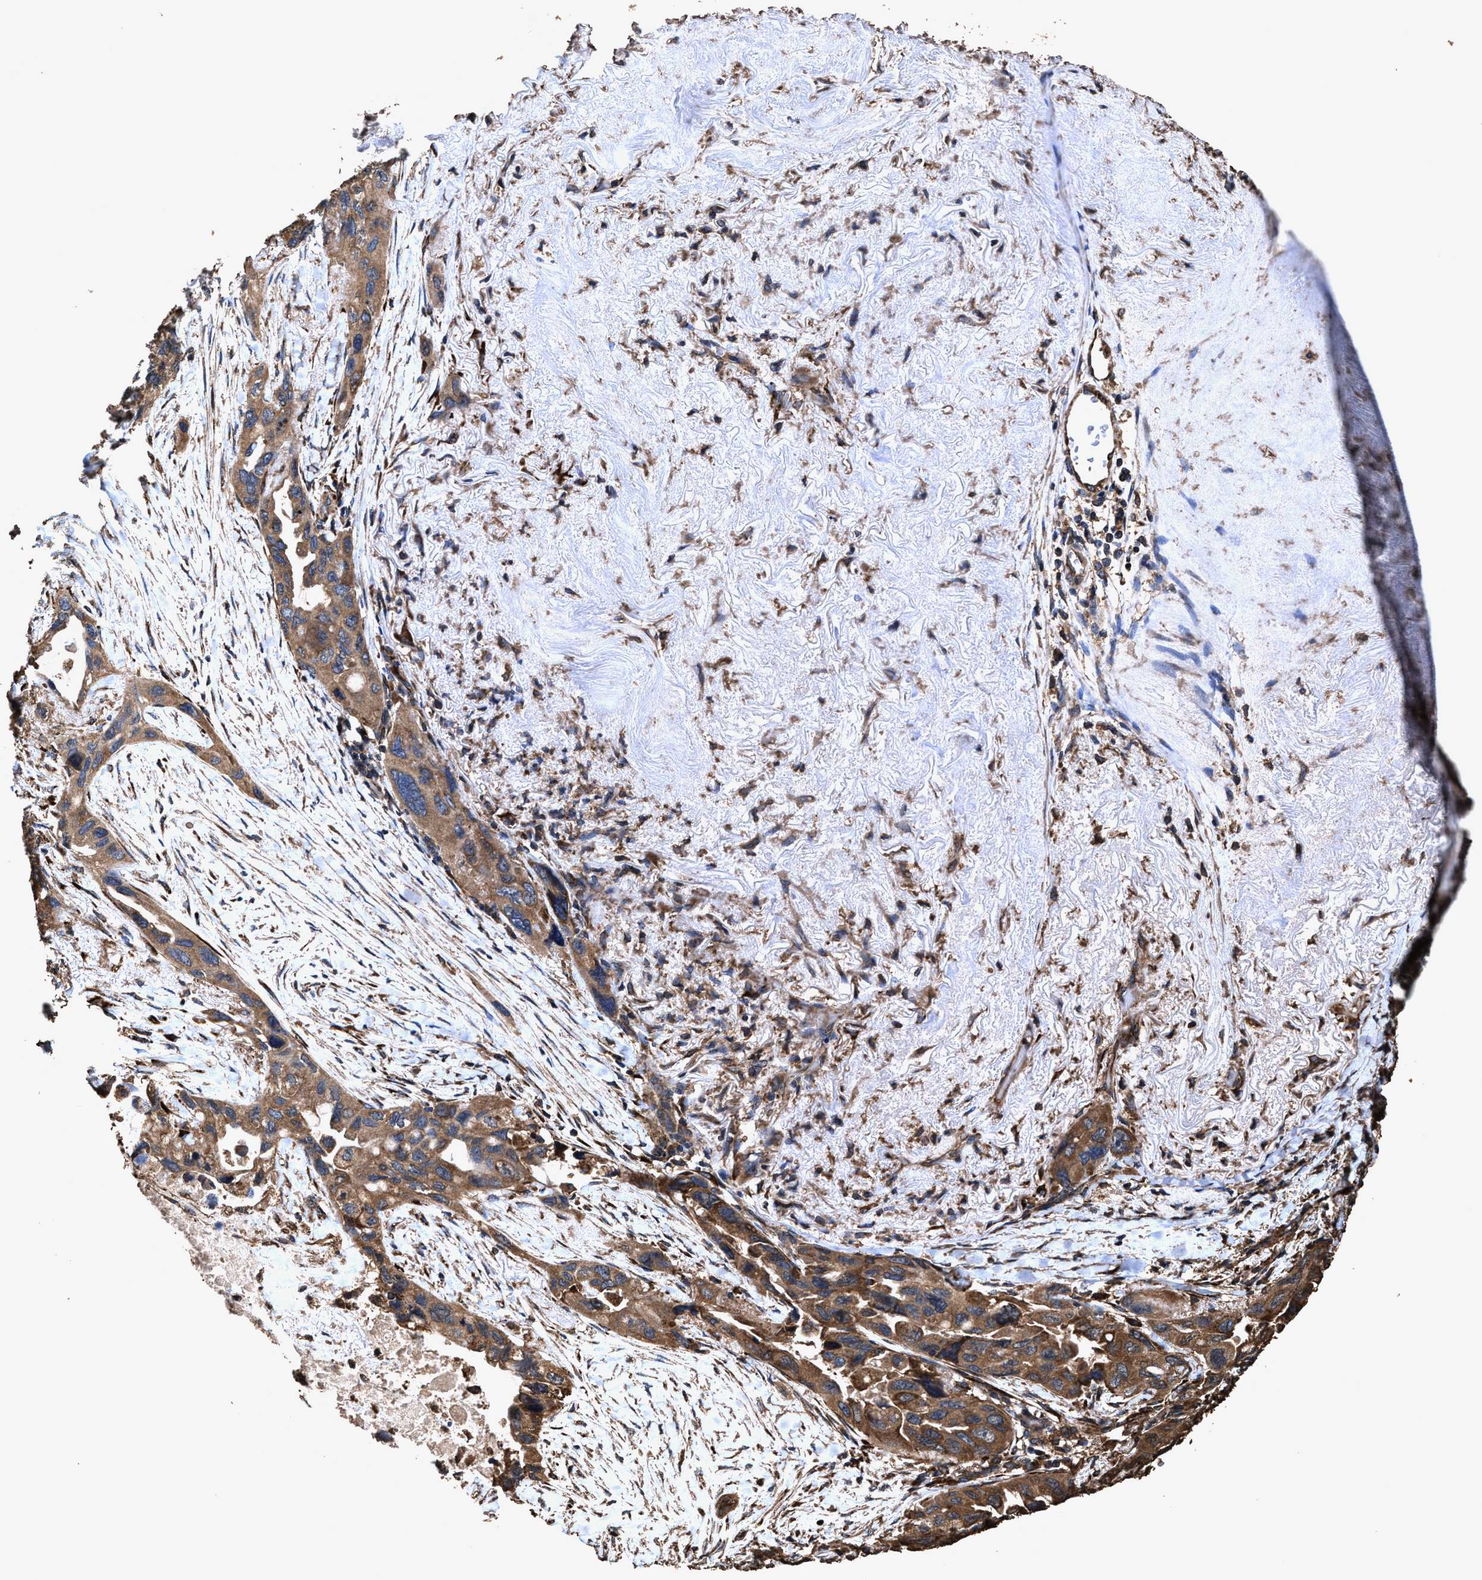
{"staining": {"intensity": "strong", "quantity": ">75%", "location": "cytoplasmic/membranous"}, "tissue": "lung cancer", "cell_type": "Tumor cells", "image_type": "cancer", "snomed": [{"axis": "morphology", "description": "Squamous cell carcinoma, NOS"}, {"axis": "topography", "description": "Lung"}], "caption": "There is high levels of strong cytoplasmic/membranous expression in tumor cells of lung cancer, as demonstrated by immunohistochemical staining (brown color).", "gene": "ZMYND19", "patient": {"sex": "female", "age": 73}}